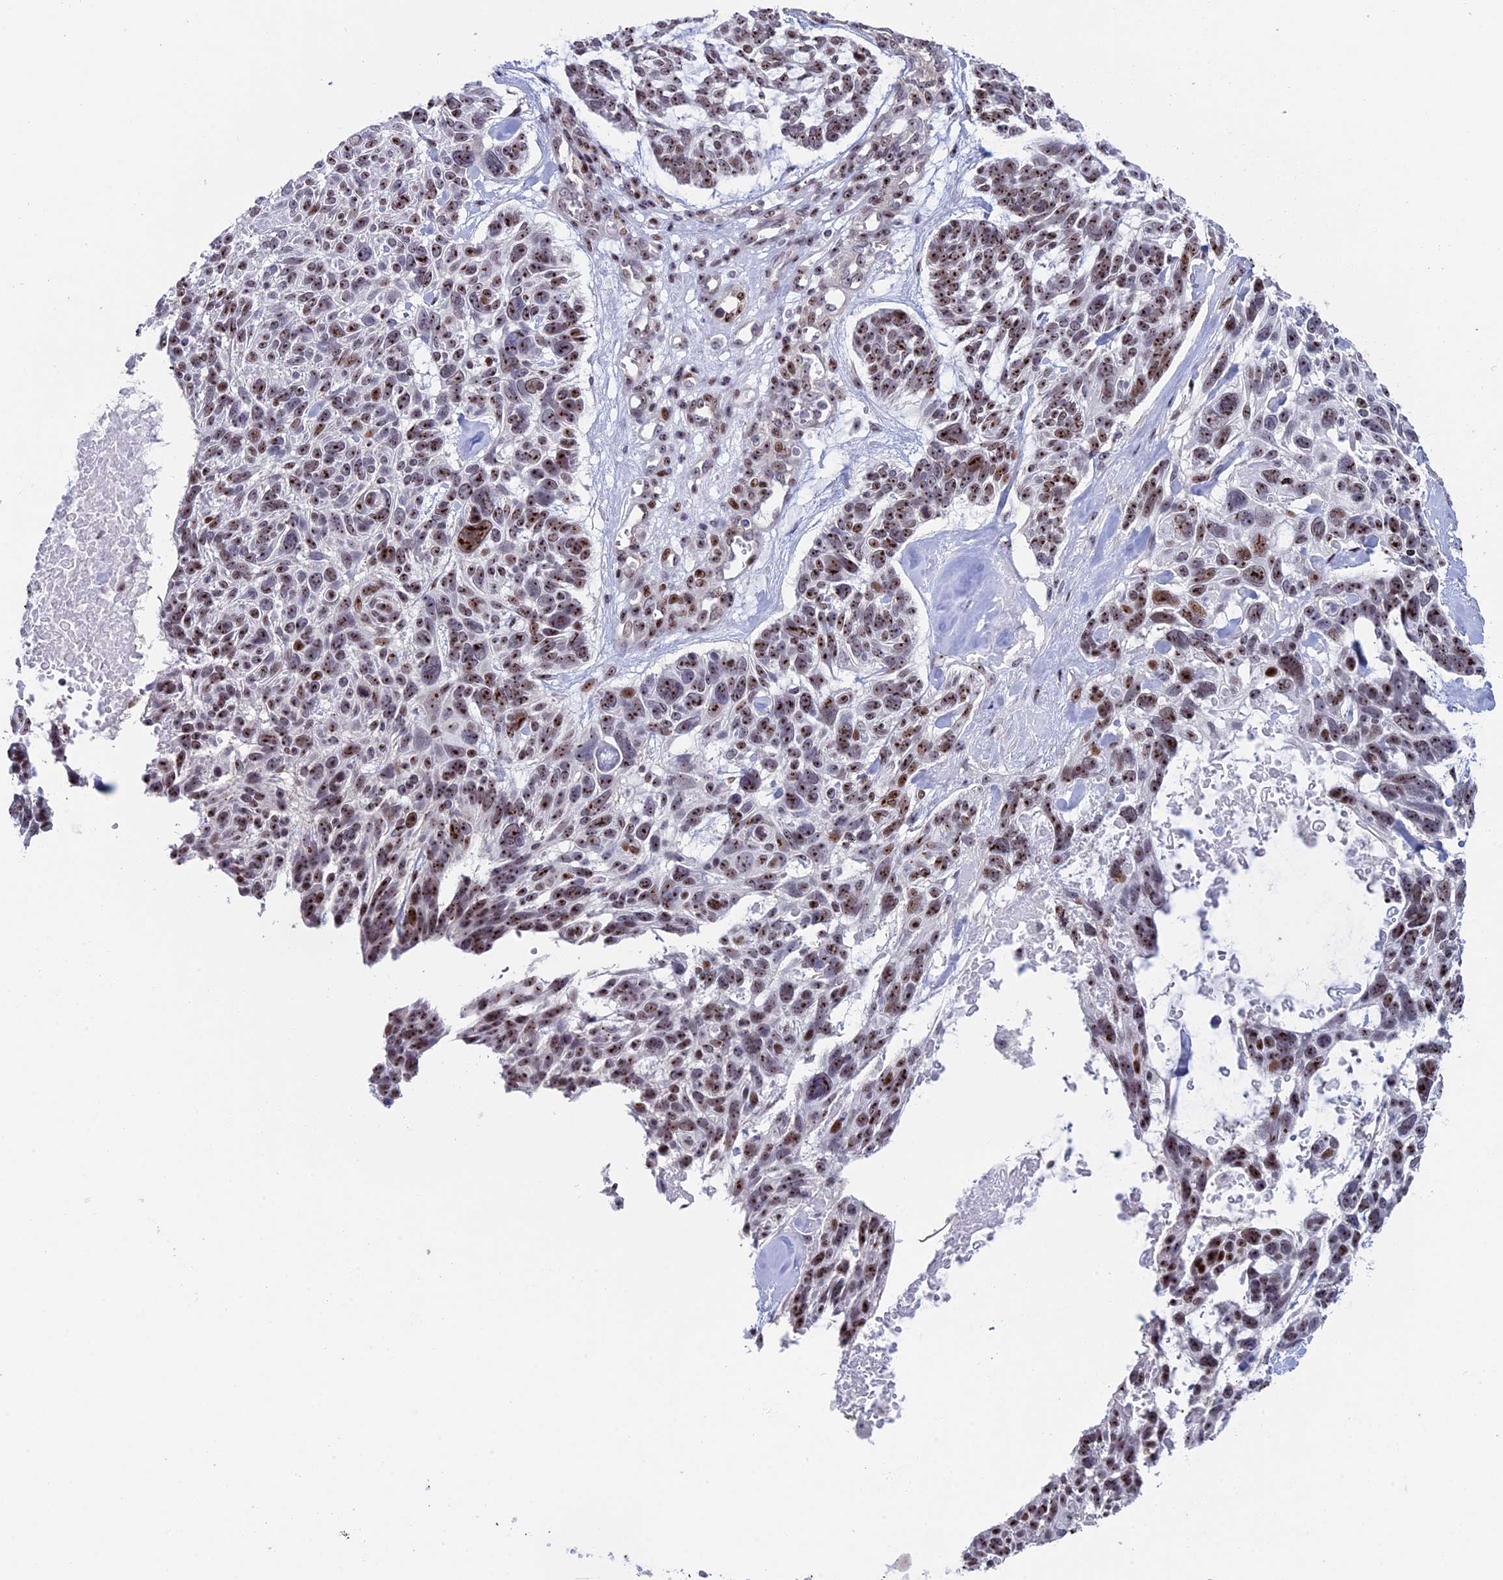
{"staining": {"intensity": "strong", "quantity": ">75%", "location": "nuclear"}, "tissue": "skin cancer", "cell_type": "Tumor cells", "image_type": "cancer", "snomed": [{"axis": "morphology", "description": "Basal cell carcinoma"}, {"axis": "topography", "description": "Skin"}], "caption": "Brown immunohistochemical staining in human skin cancer demonstrates strong nuclear expression in about >75% of tumor cells.", "gene": "CCDC86", "patient": {"sex": "male", "age": 88}}